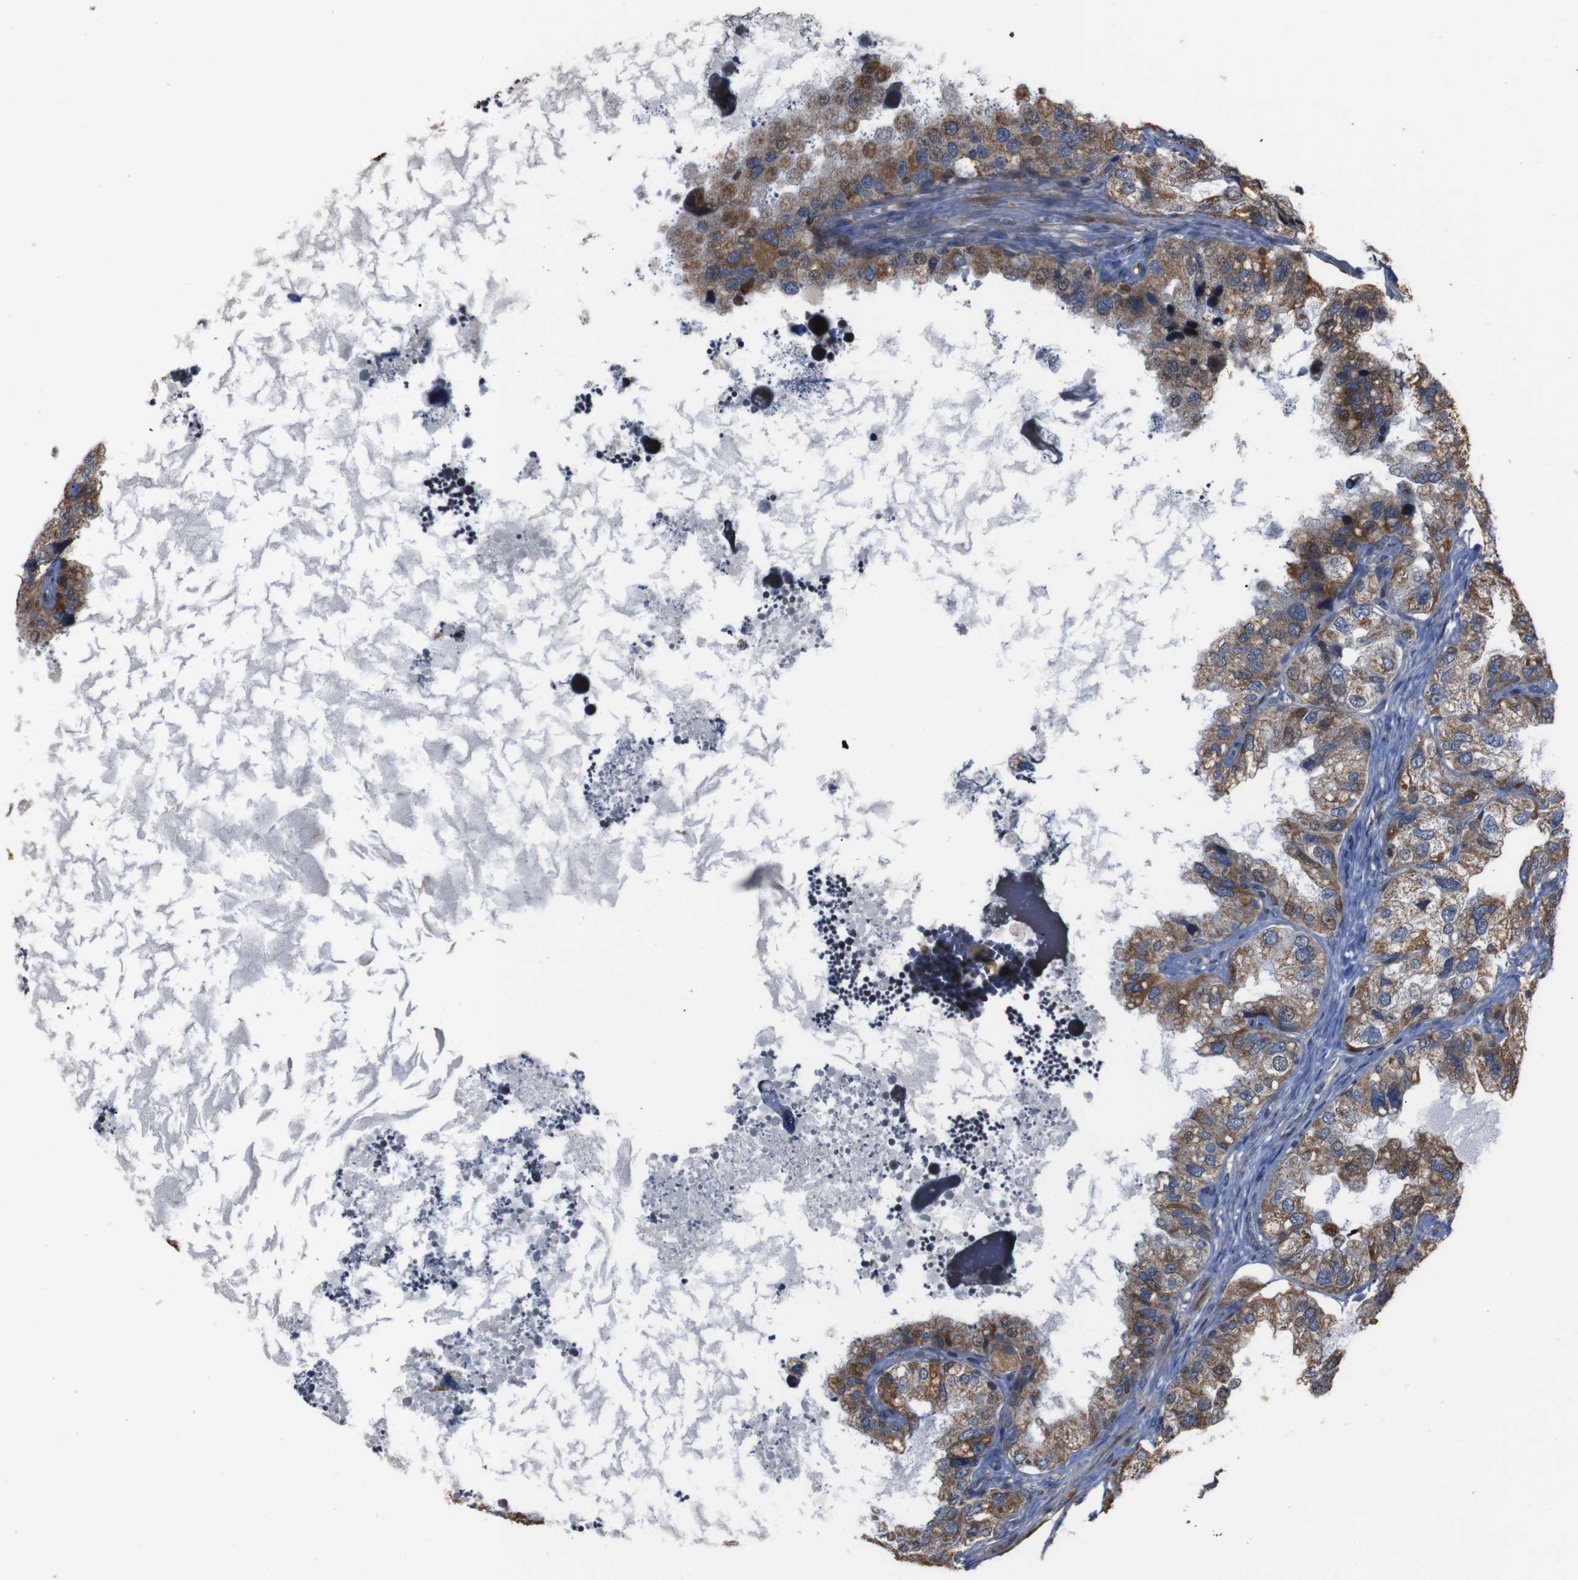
{"staining": {"intensity": "moderate", "quantity": ">75%", "location": "cytoplasmic/membranous"}, "tissue": "seminal vesicle", "cell_type": "Glandular cells", "image_type": "normal", "snomed": [{"axis": "morphology", "description": "Normal tissue, NOS"}, {"axis": "topography", "description": "Seminal veicle"}], "caption": "Immunohistochemistry image of unremarkable seminal vesicle stained for a protein (brown), which displays medium levels of moderate cytoplasmic/membranous staining in about >75% of glandular cells.", "gene": "SNN", "patient": {"sex": "male", "age": 68}}